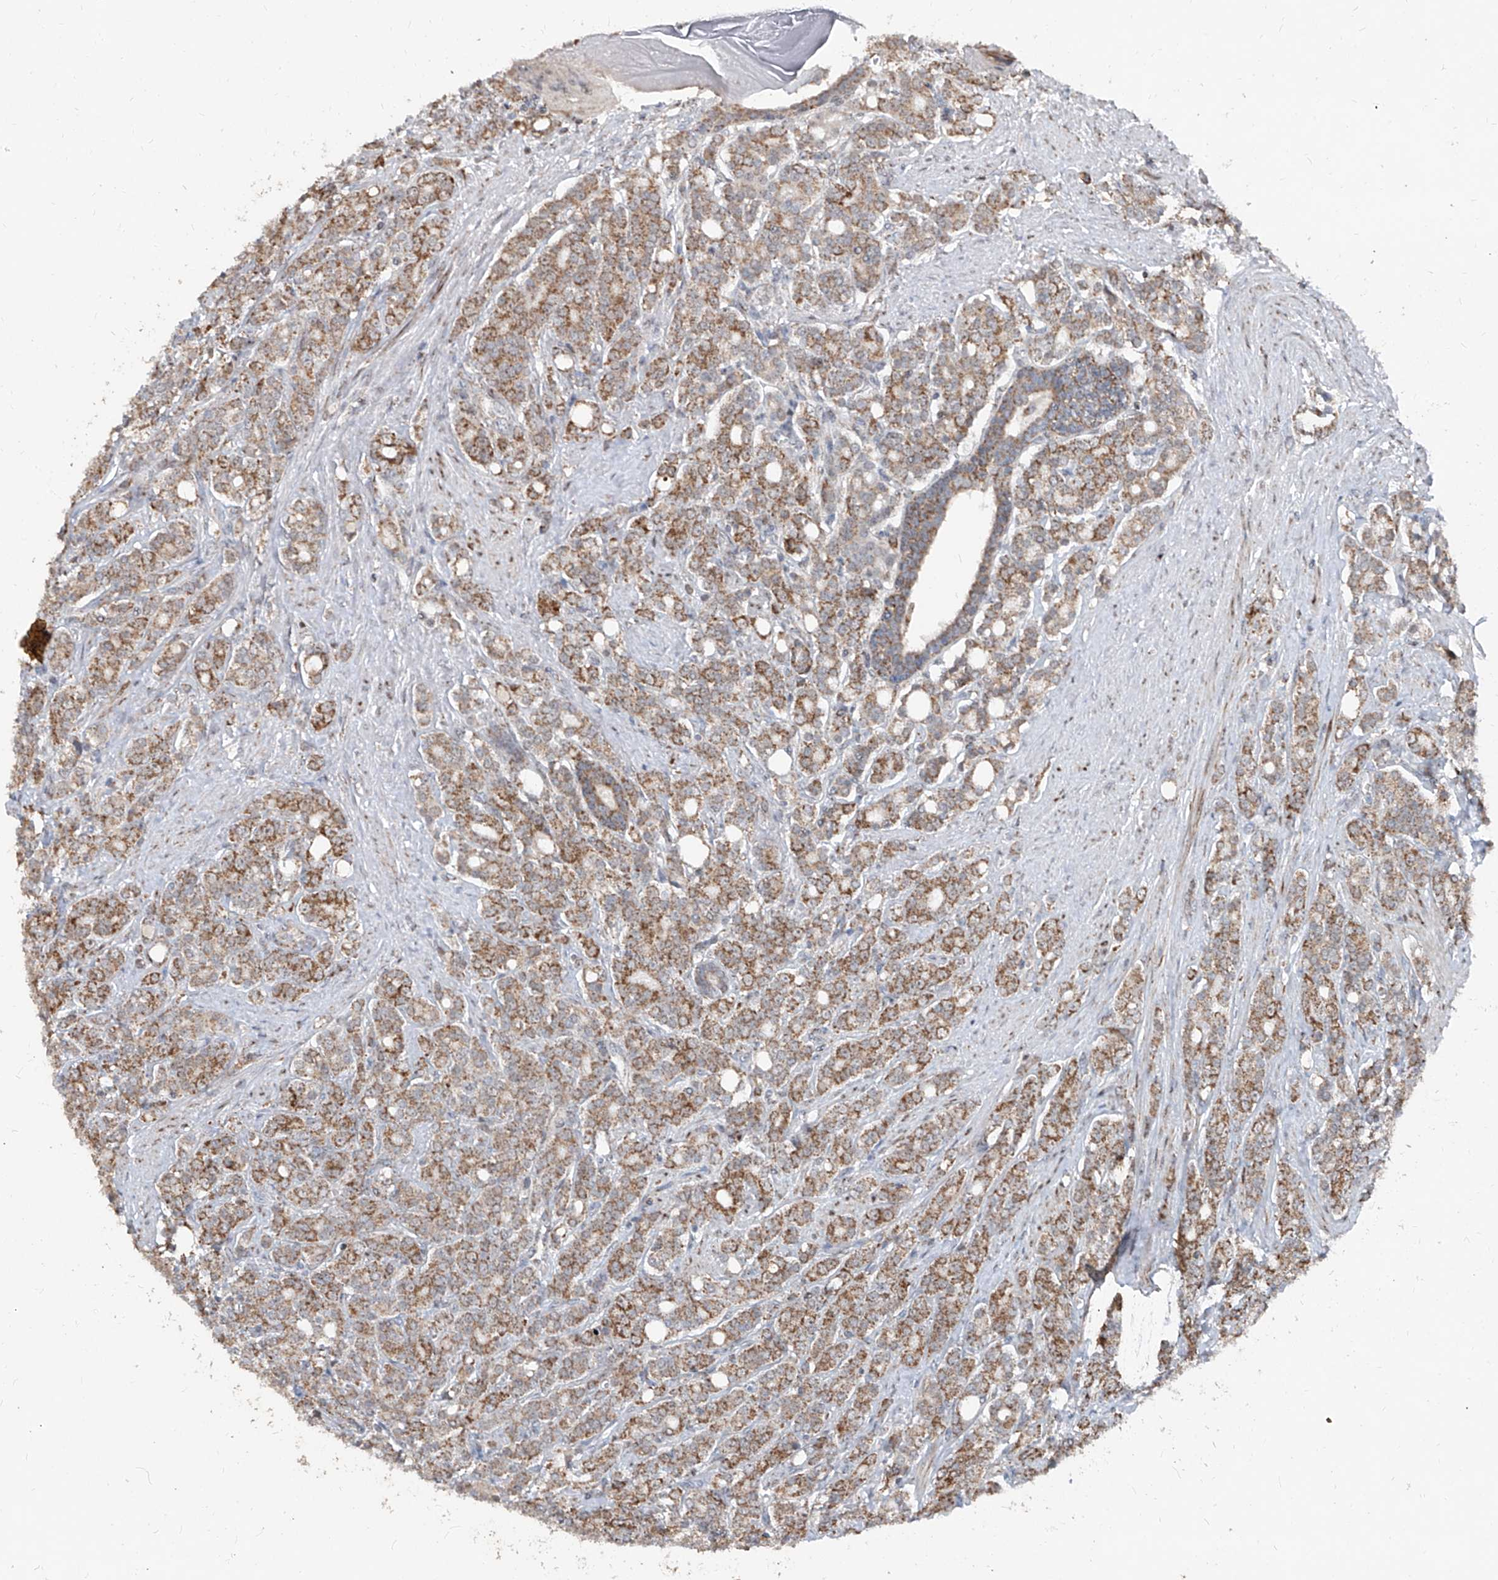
{"staining": {"intensity": "moderate", "quantity": ">75%", "location": "cytoplasmic/membranous"}, "tissue": "prostate cancer", "cell_type": "Tumor cells", "image_type": "cancer", "snomed": [{"axis": "morphology", "description": "Adenocarcinoma, High grade"}, {"axis": "topography", "description": "Prostate"}], "caption": "Tumor cells reveal medium levels of moderate cytoplasmic/membranous positivity in approximately >75% of cells in prostate cancer.", "gene": "NDUFB3", "patient": {"sex": "male", "age": 62}}